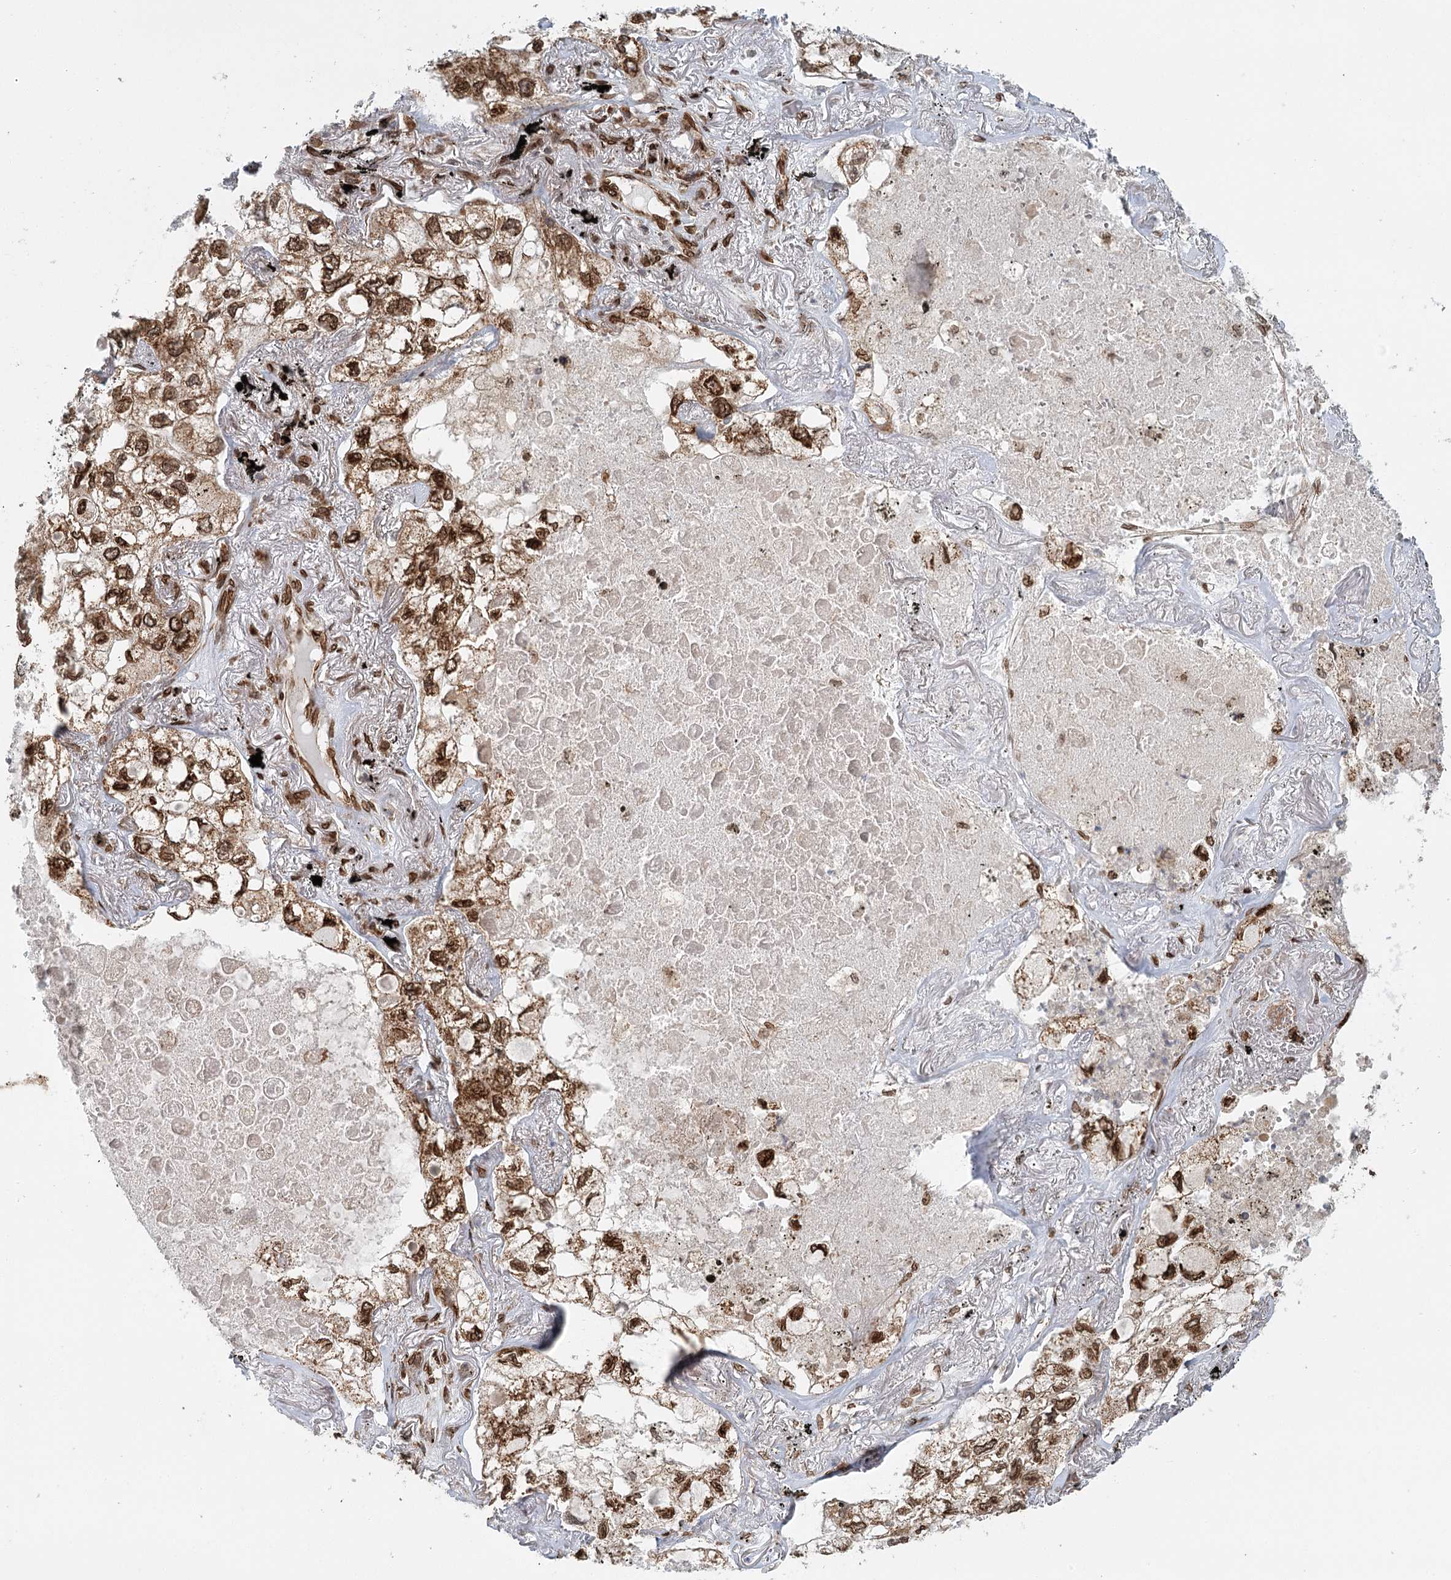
{"staining": {"intensity": "moderate", "quantity": ">75%", "location": "cytoplasmic/membranous"}, "tissue": "lung cancer", "cell_type": "Tumor cells", "image_type": "cancer", "snomed": [{"axis": "morphology", "description": "Adenocarcinoma, NOS"}, {"axis": "topography", "description": "Lung"}], "caption": "Protein expression analysis of human lung cancer reveals moderate cytoplasmic/membranous expression in approximately >75% of tumor cells. (DAB (3,3'-diaminobenzidine) IHC with brightfield microscopy, high magnification).", "gene": "BCKDHA", "patient": {"sex": "male", "age": 65}}